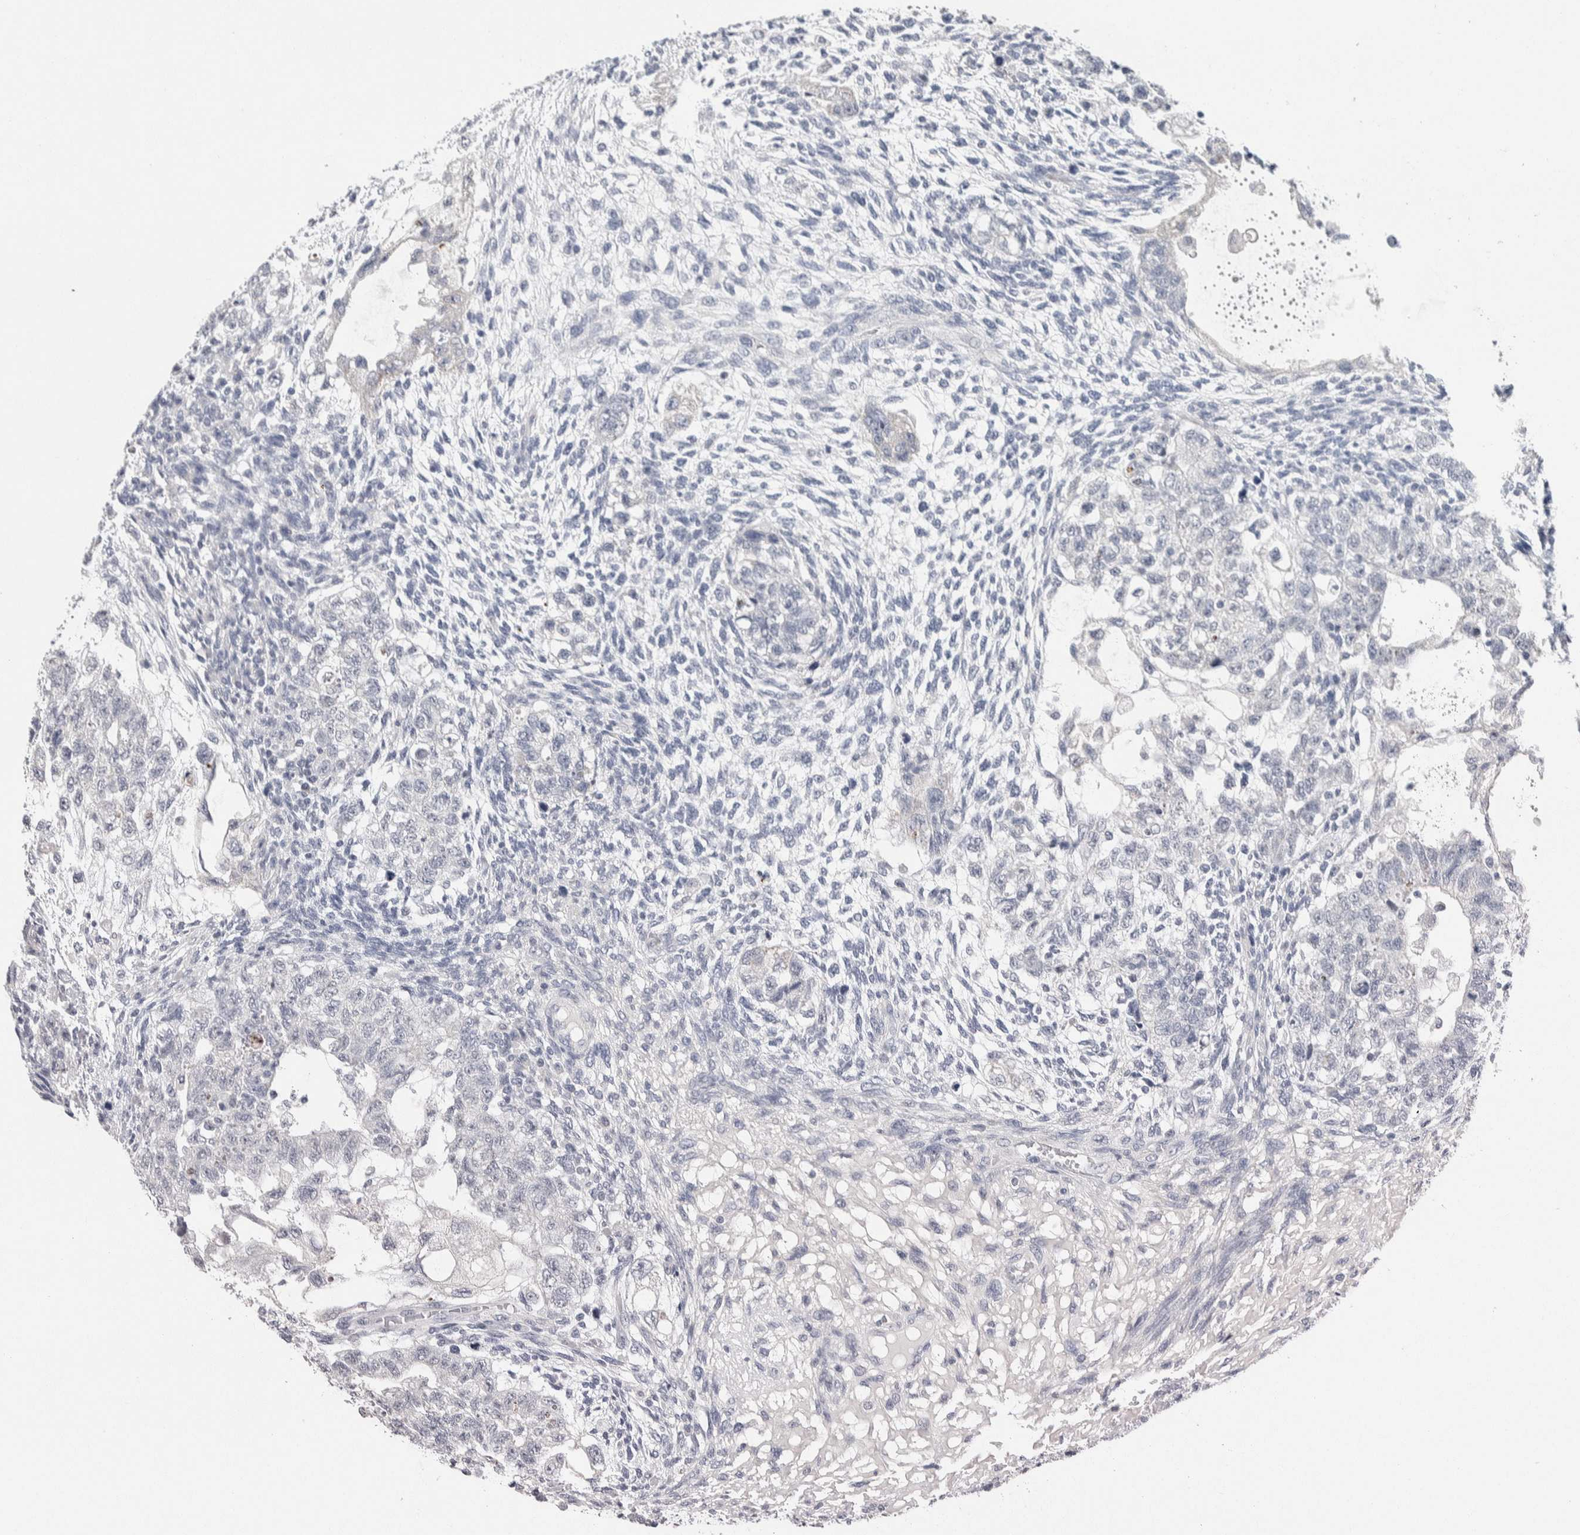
{"staining": {"intensity": "negative", "quantity": "none", "location": "none"}, "tissue": "testis cancer", "cell_type": "Tumor cells", "image_type": "cancer", "snomed": [{"axis": "morphology", "description": "Normal tissue, NOS"}, {"axis": "morphology", "description": "Carcinoma, Embryonal, NOS"}, {"axis": "topography", "description": "Testis"}], "caption": "Immunohistochemical staining of testis cancer (embryonal carcinoma) demonstrates no significant expression in tumor cells. The staining is performed using DAB brown chromogen with nuclei counter-stained in using hematoxylin.", "gene": "SCN2A", "patient": {"sex": "male", "age": 36}}